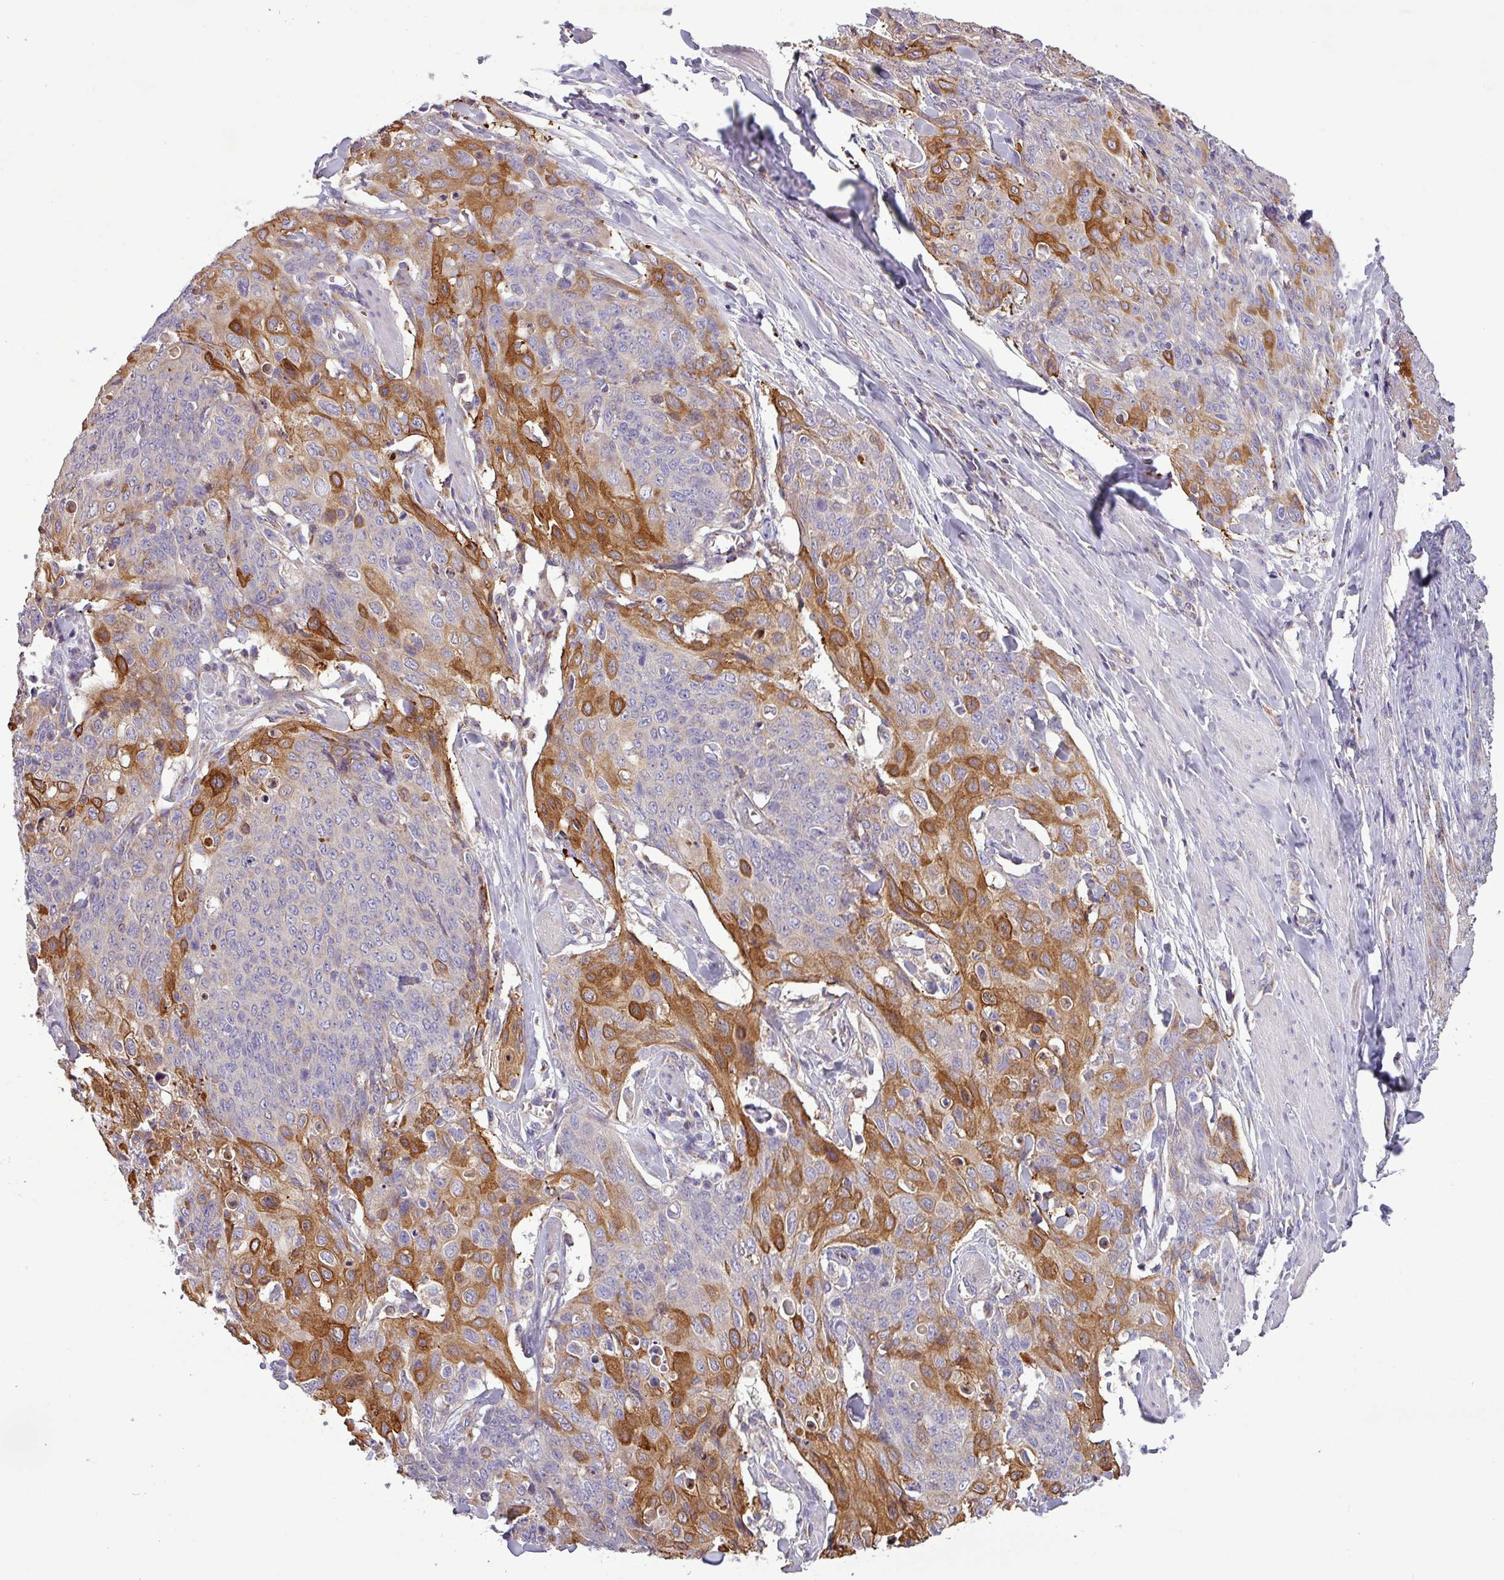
{"staining": {"intensity": "moderate", "quantity": "25%-75%", "location": "cytoplasmic/membranous"}, "tissue": "skin cancer", "cell_type": "Tumor cells", "image_type": "cancer", "snomed": [{"axis": "morphology", "description": "Squamous cell carcinoma, NOS"}, {"axis": "topography", "description": "Skin"}, {"axis": "topography", "description": "Vulva"}], "caption": "A high-resolution micrograph shows immunohistochemistry (IHC) staining of skin cancer (squamous cell carcinoma), which exhibits moderate cytoplasmic/membranous staining in approximately 25%-75% of tumor cells.", "gene": "PNMA6A", "patient": {"sex": "female", "age": 85}}